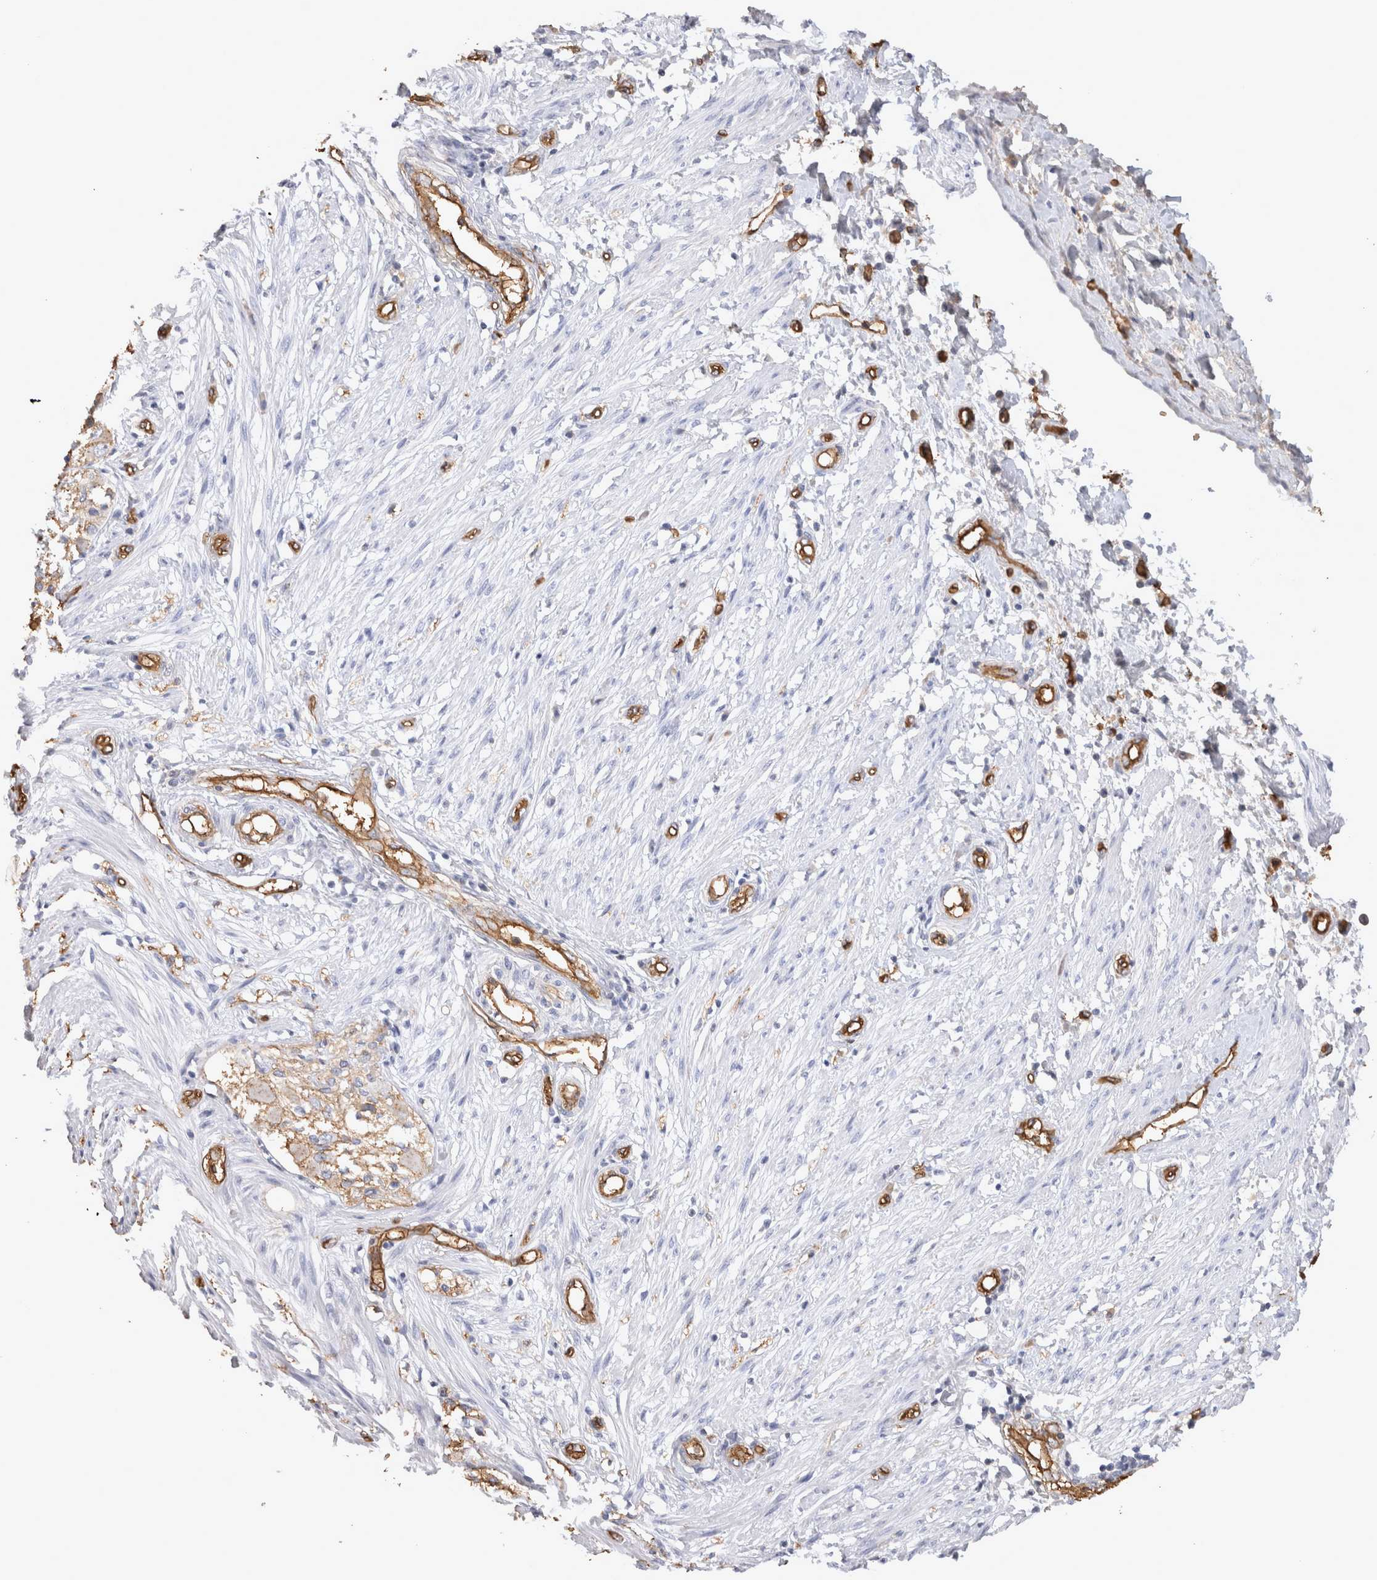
{"staining": {"intensity": "negative", "quantity": "none", "location": "none"}, "tissue": "smooth muscle", "cell_type": "Smooth muscle cells", "image_type": "normal", "snomed": [{"axis": "morphology", "description": "Normal tissue, NOS"}, {"axis": "morphology", "description": "Adenocarcinoma, NOS"}, {"axis": "topography", "description": "Smooth muscle"}, {"axis": "topography", "description": "Colon"}], "caption": "The photomicrograph reveals no significant expression in smooth muscle cells of smooth muscle.", "gene": "IL17RC", "patient": {"sex": "male", "age": 14}}